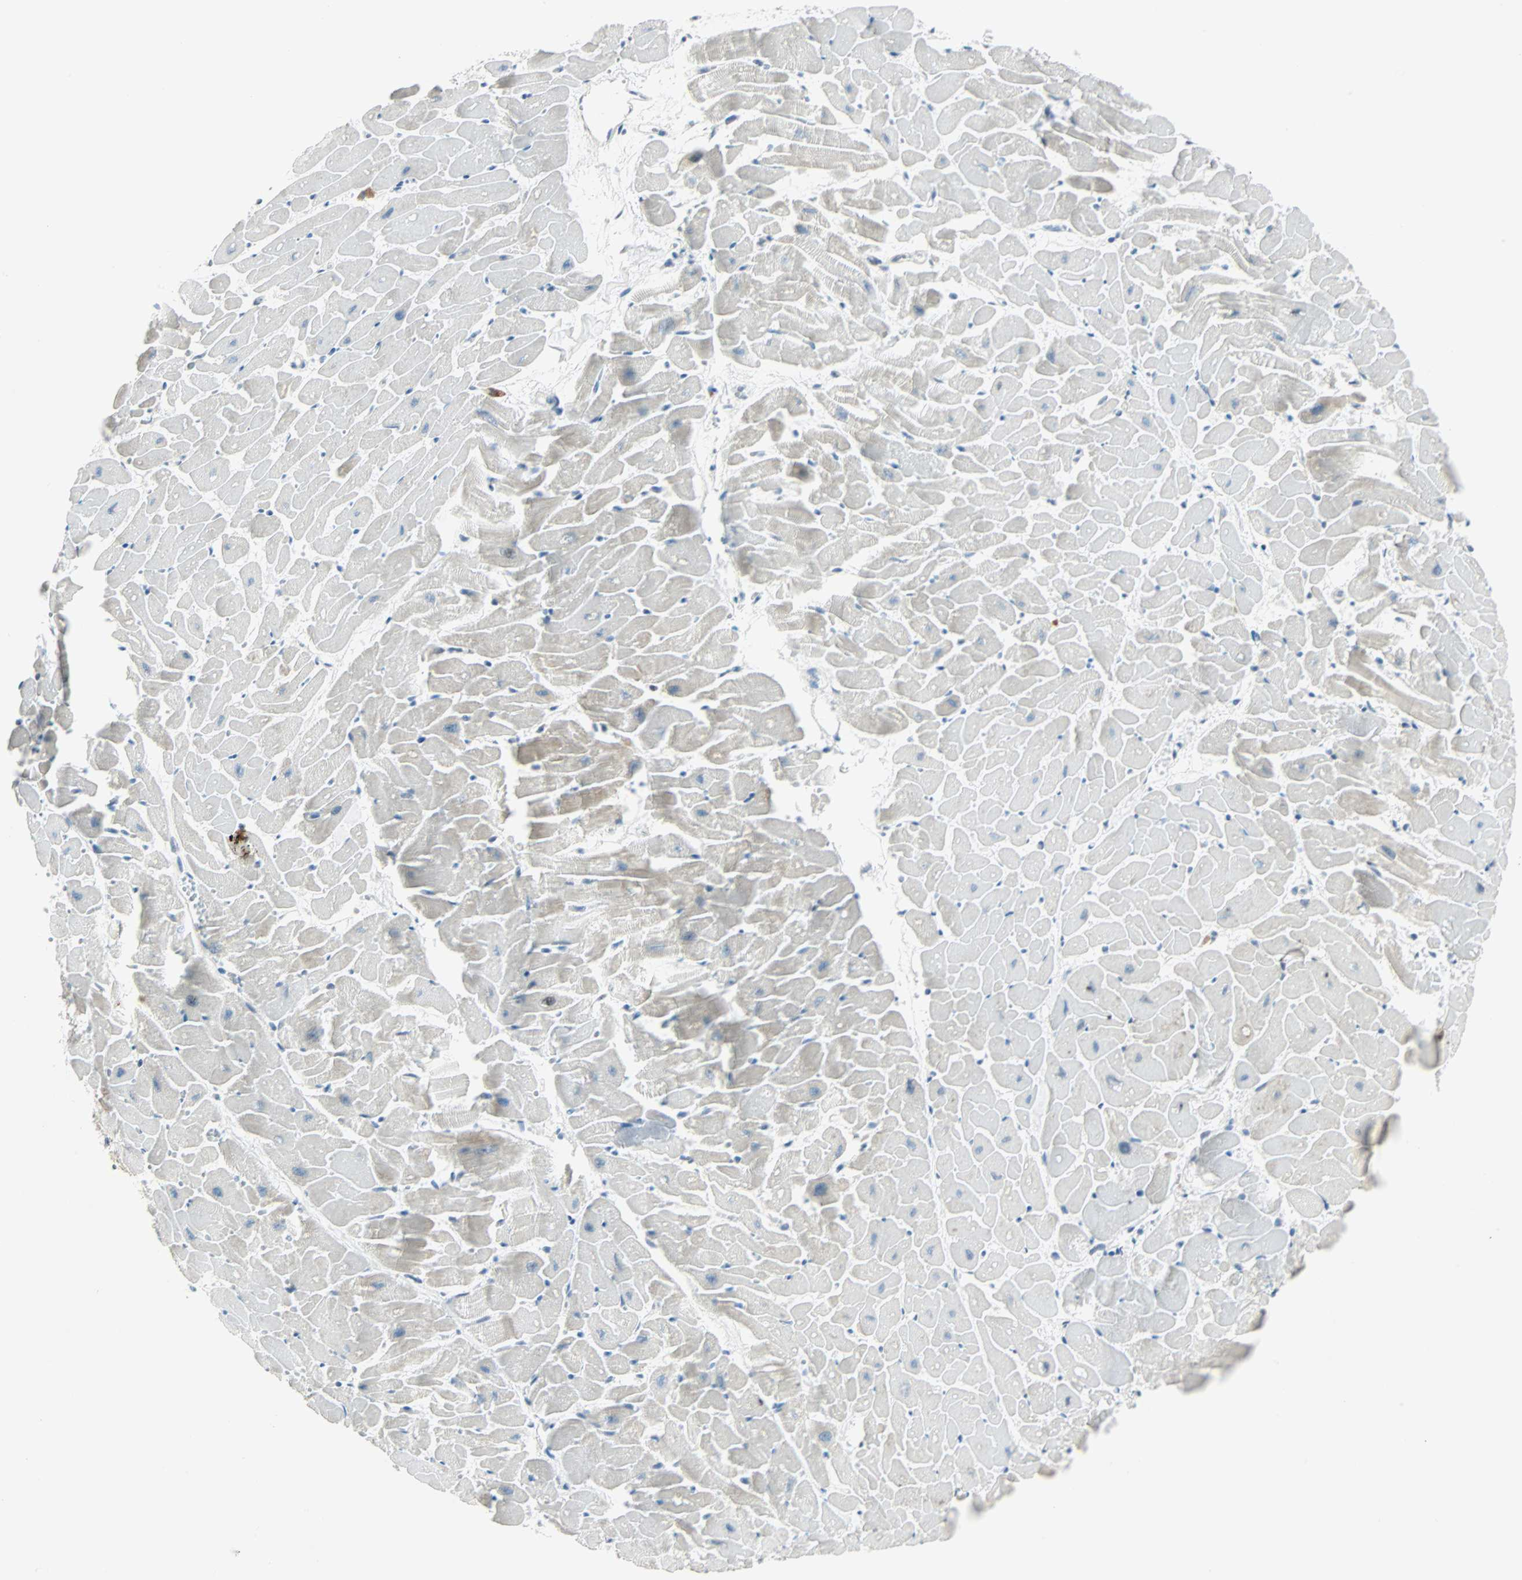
{"staining": {"intensity": "negative", "quantity": "none", "location": "none"}, "tissue": "heart muscle", "cell_type": "Cardiomyocytes", "image_type": "normal", "snomed": [{"axis": "morphology", "description": "Normal tissue, NOS"}, {"axis": "topography", "description": "Heart"}], "caption": "IHC photomicrograph of benign heart muscle: heart muscle stained with DAB exhibits no significant protein staining in cardiomyocytes. Brightfield microscopy of immunohistochemistry stained with DAB (brown) and hematoxylin (blue), captured at high magnification.", "gene": "NELFE", "patient": {"sex": "female", "age": 19}}